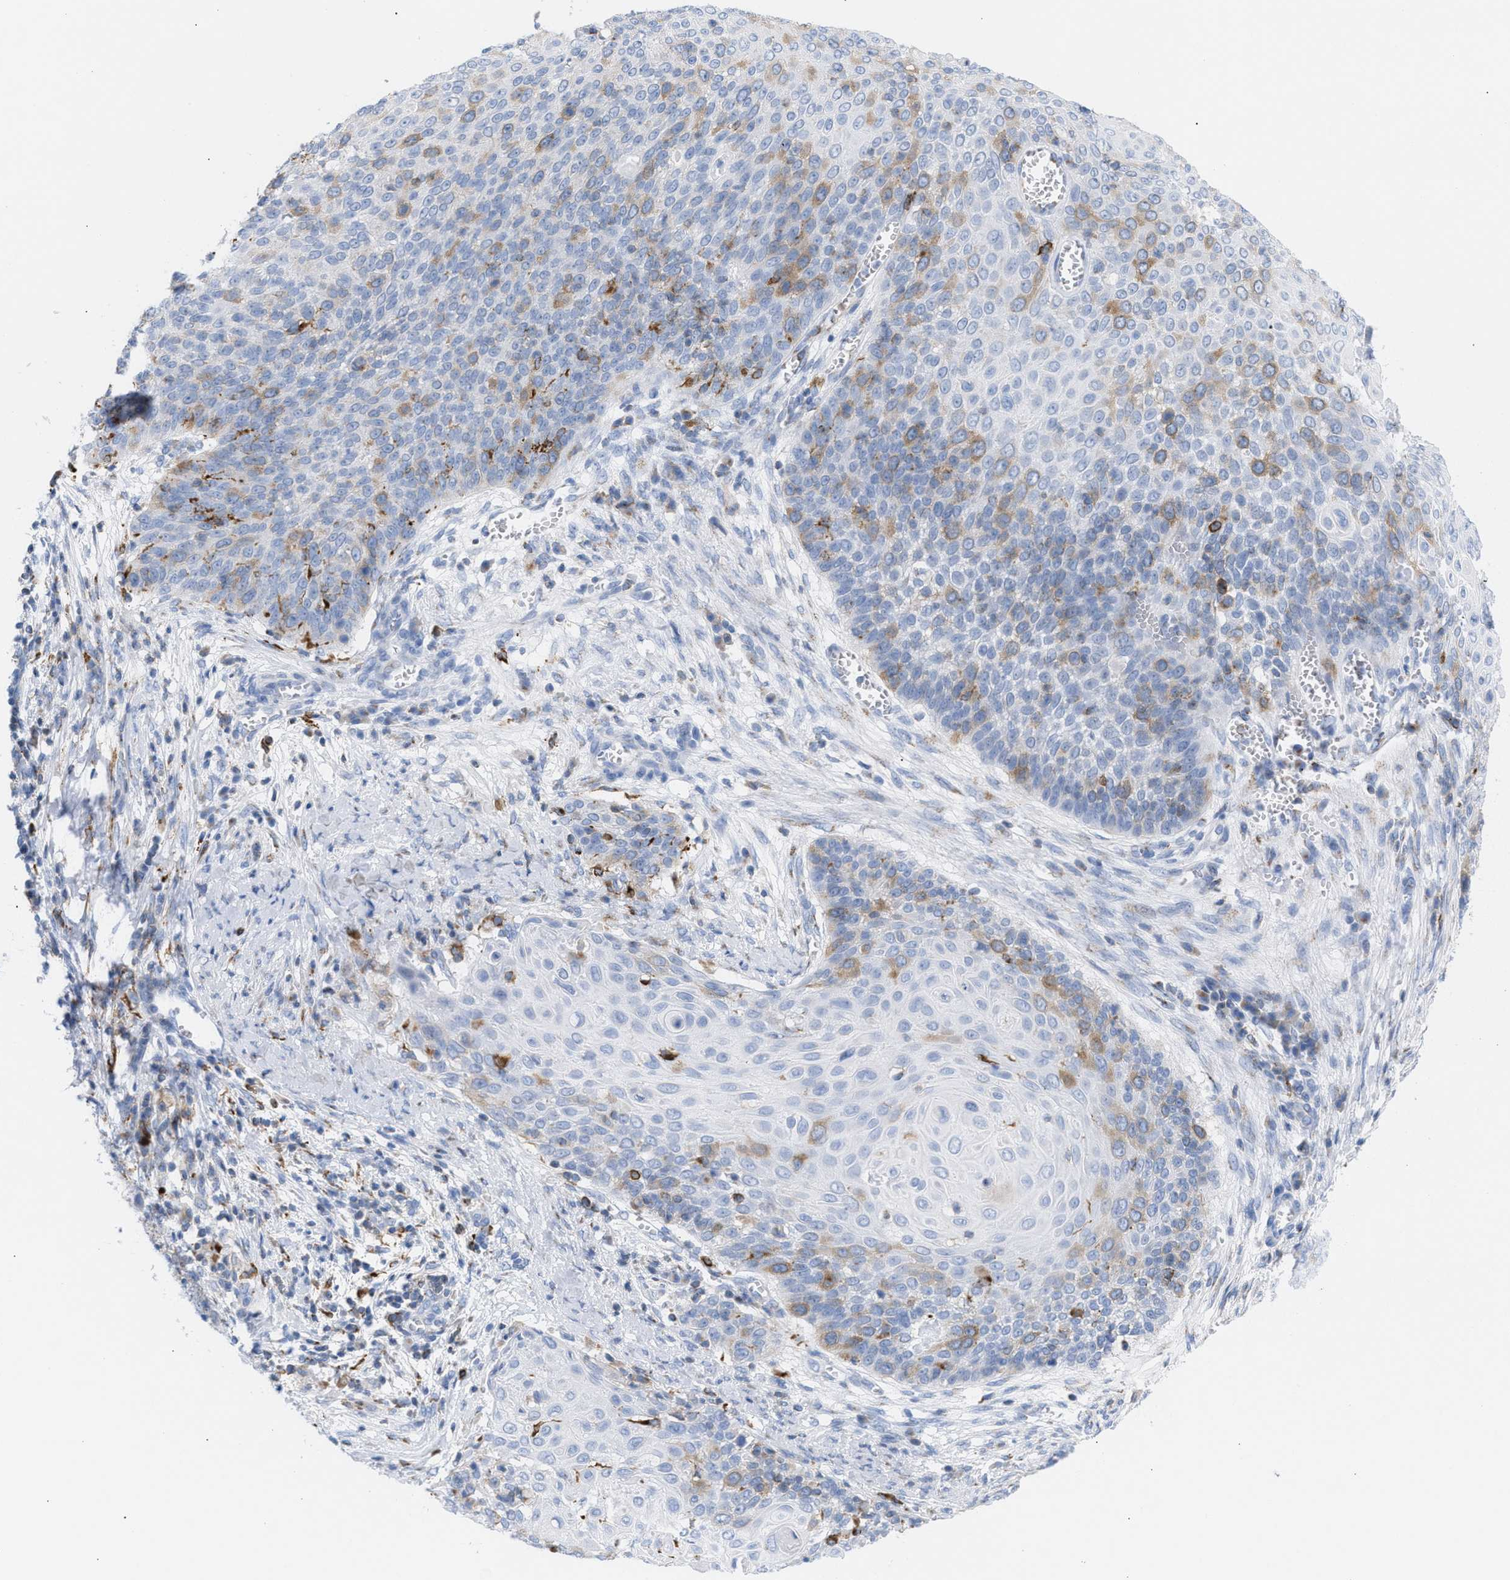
{"staining": {"intensity": "moderate", "quantity": "<25%", "location": "cytoplasmic/membranous"}, "tissue": "cervical cancer", "cell_type": "Tumor cells", "image_type": "cancer", "snomed": [{"axis": "morphology", "description": "Squamous cell carcinoma, NOS"}, {"axis": "topography", "description": "Cervix"}], "caption": "The immunohistochemical stain shows moderate cytoplasmic/membranous staining in tumor cells of cervical cancer tissue.", "gene": "TACC3", "patient": {"sex": "female", "age": 39}}